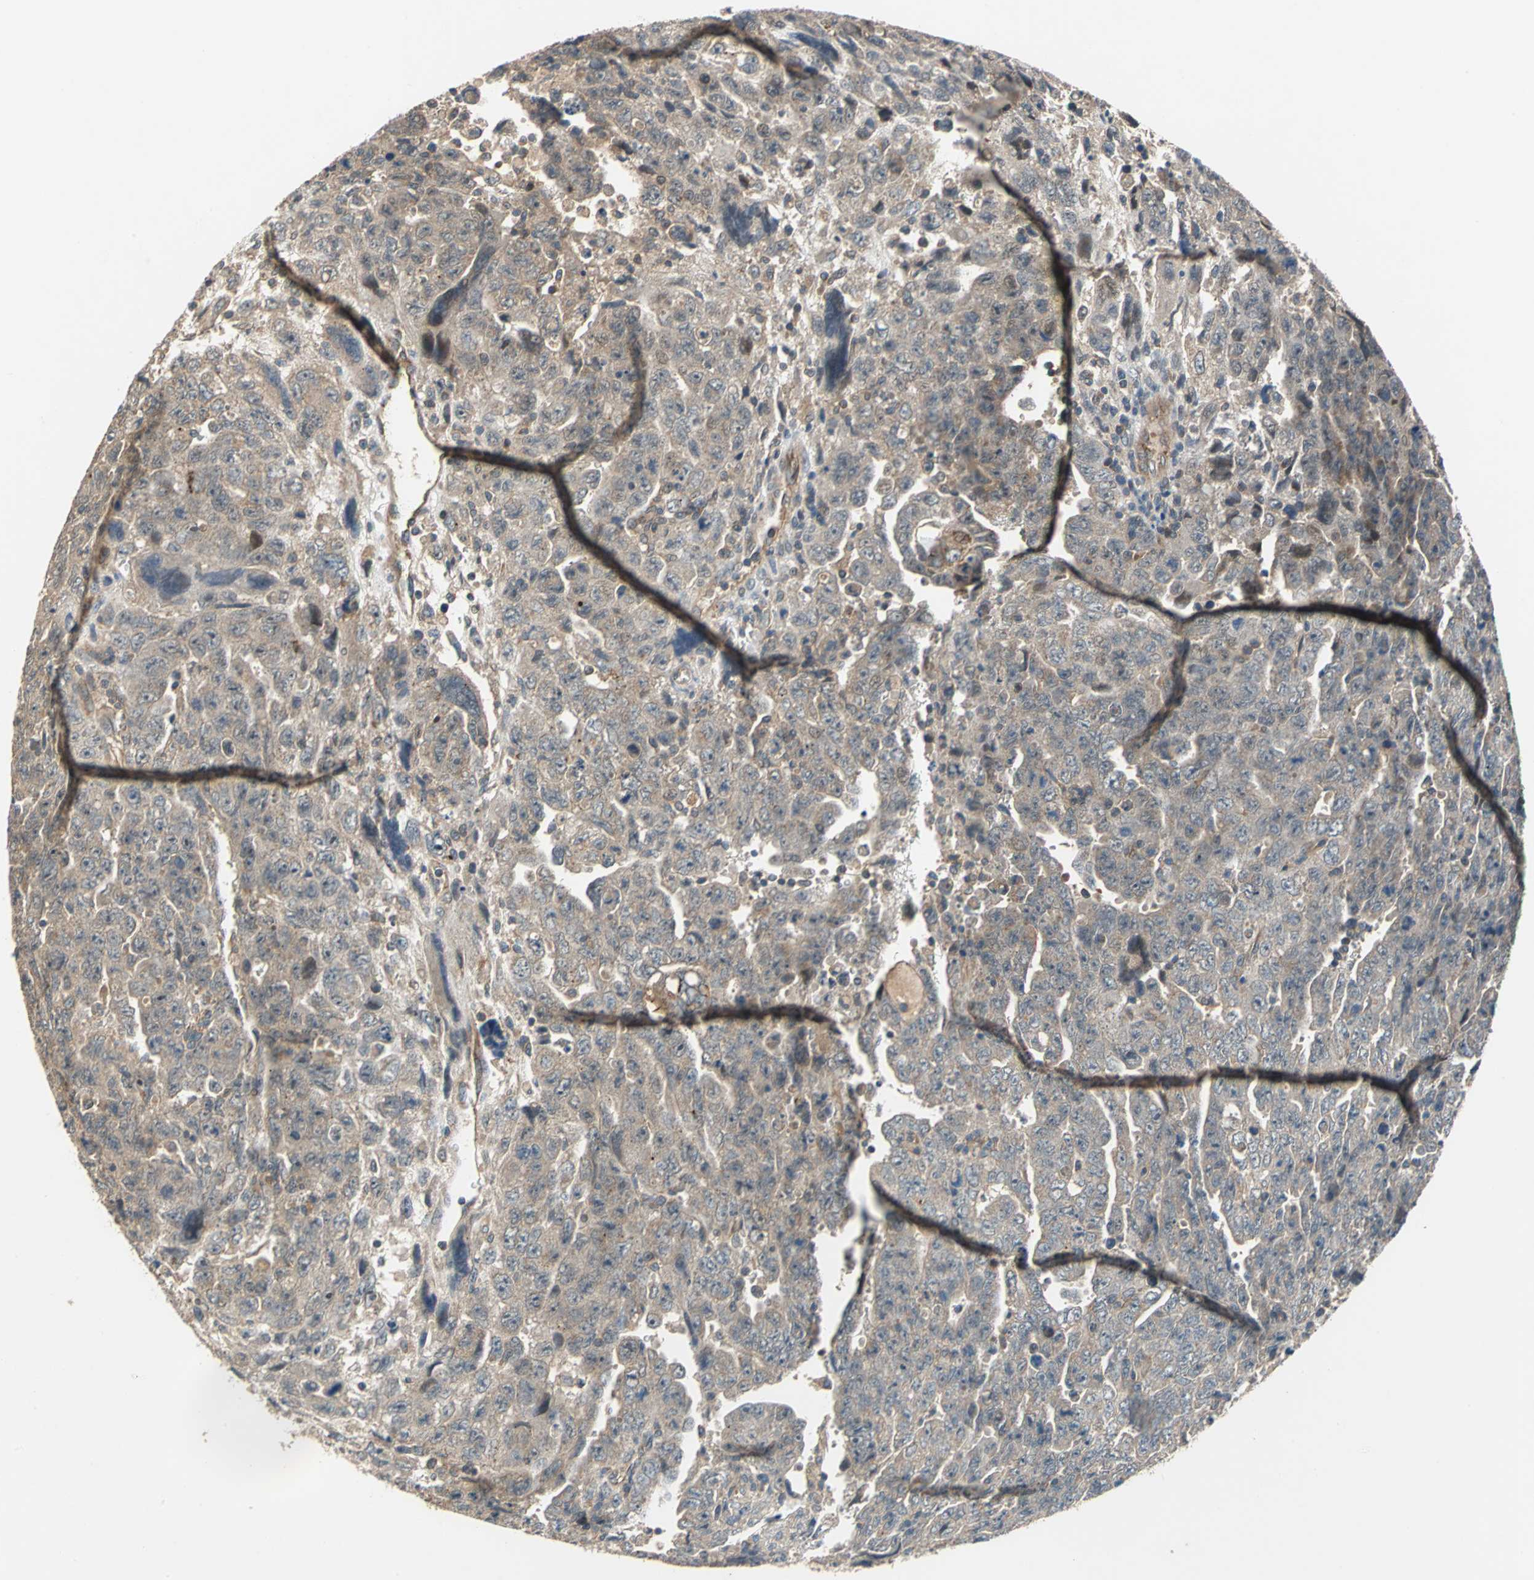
{"staining": {"intensity": "moderate", "quantity": ">75%", "location": "cytoplasmic/membranous"}, "tissue": "testis cancer", "cell_type": "Tumor cells", "image_type": "cancer", "snomed": [{"axis": "morphology", "description": "Carcinoma, Embryonal, NOS"}, {"axis": "topography", "description": "Testis"}], "caption": "A histopathology image of embryonal carcinoma (testis) stained for a protein displays moderate cytoplasmic/membranous brown staining in tumor cells.", "gene": "EMCN", "patient": {"sex": "male", "age": 28}}